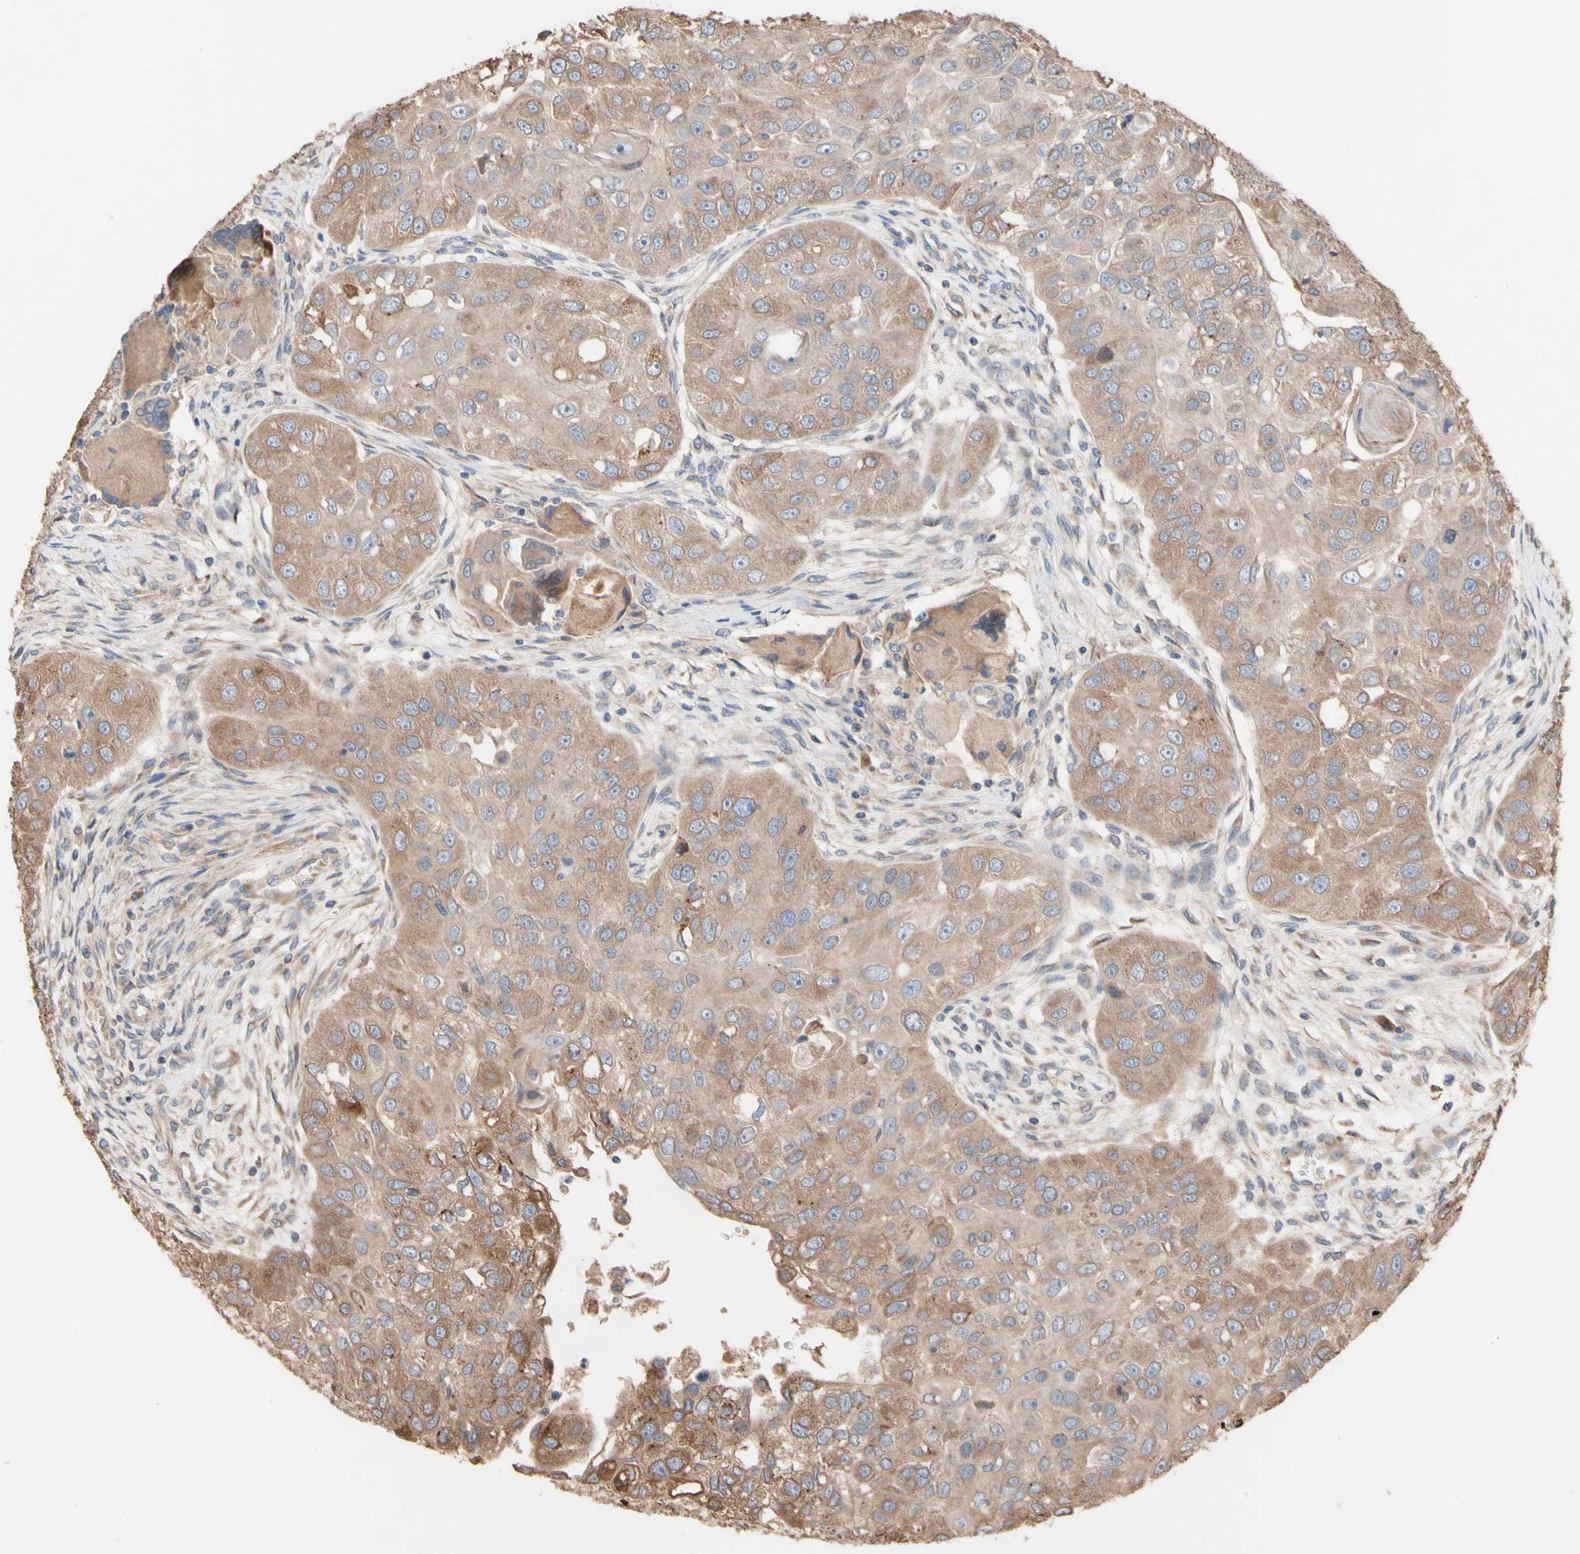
{"staining": {"intensity": "moderate", "quantity": ">75%", "location": "cytoplasmic/membranous"}, "tissue": "head and neck cancer", "cell_type": "Tumor cells", "image_type": "cancer", "snomed": [{"axis": "morphology", "description": "Normal tissue, NOS"}, {"axis": "morphology", "description": "Squamous cell carcinoma, NOS"}, {"axis": "topography", "description": "Skeletal muscle"}, {"axis": "topography", "description": "Head-Neck"}], "caption": "Immunohistochemical staining of human head and neck cancer (squamous cell carcinoma) exhibits moderate cytoplasmic/membranous protein staining in about >75% of tumor cells.", "gene": "NECTIN3", "patient": {"sex": "male", "age": 51}}